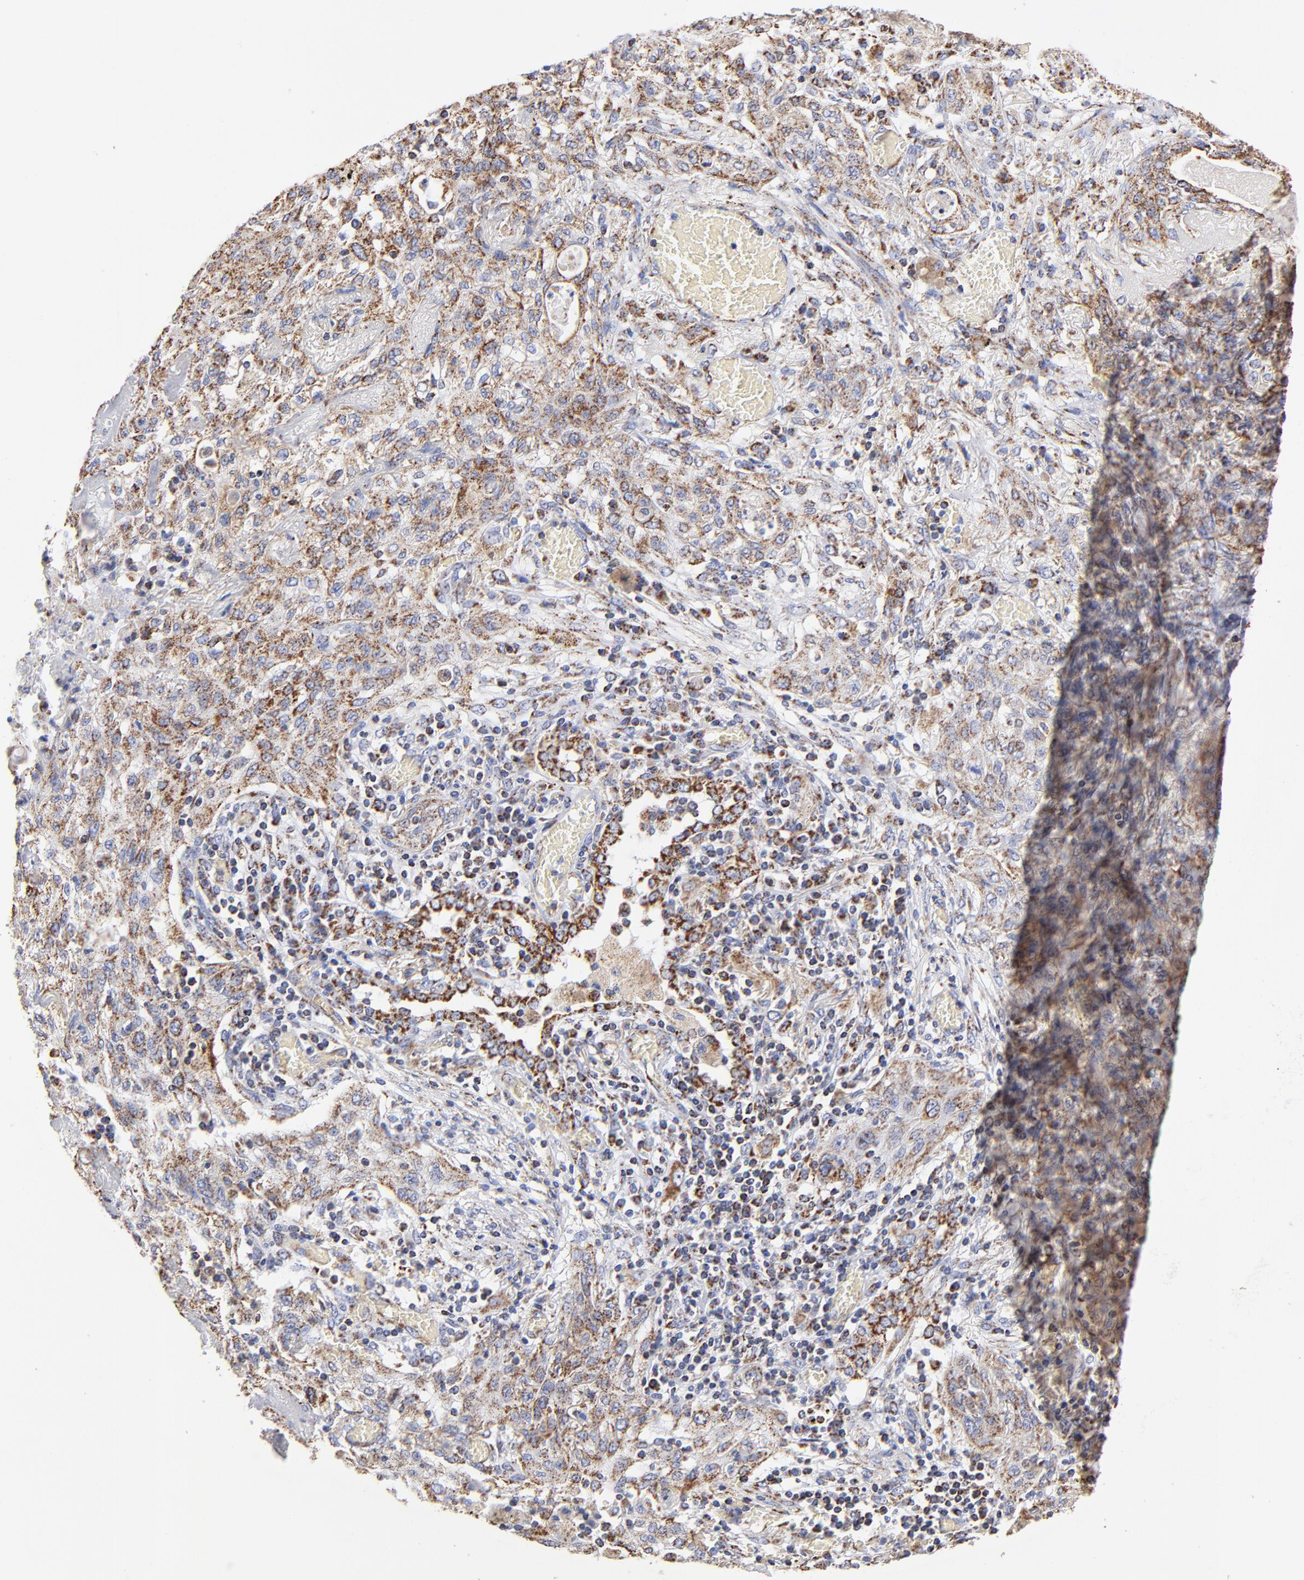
{"staining": {"intensity": "moderate", "quantity": ">75%", "location": "cytoplasmic/membranous"}, "tissue": "lung cancer", "cell_type": "Tumor cells", "image_type": "cancer", "snomed": [{"axis": "morphology", "description": "Squamous cell carcinoma, NOS"}, {"axis": "topography", "description": "Lung"}], "caption": "IHC histopathology image of neoplastic tissue: human lung cancer stained using immunohistochemistry demonstrates medium levels of moderate protein expression localized specifically in the cytoplasmic/membranous of tumor cells, appearing as a cytoplasmic/membranous brown color.", "gene": "PHB1", "patient": {"sex": "female", "age": 47}}